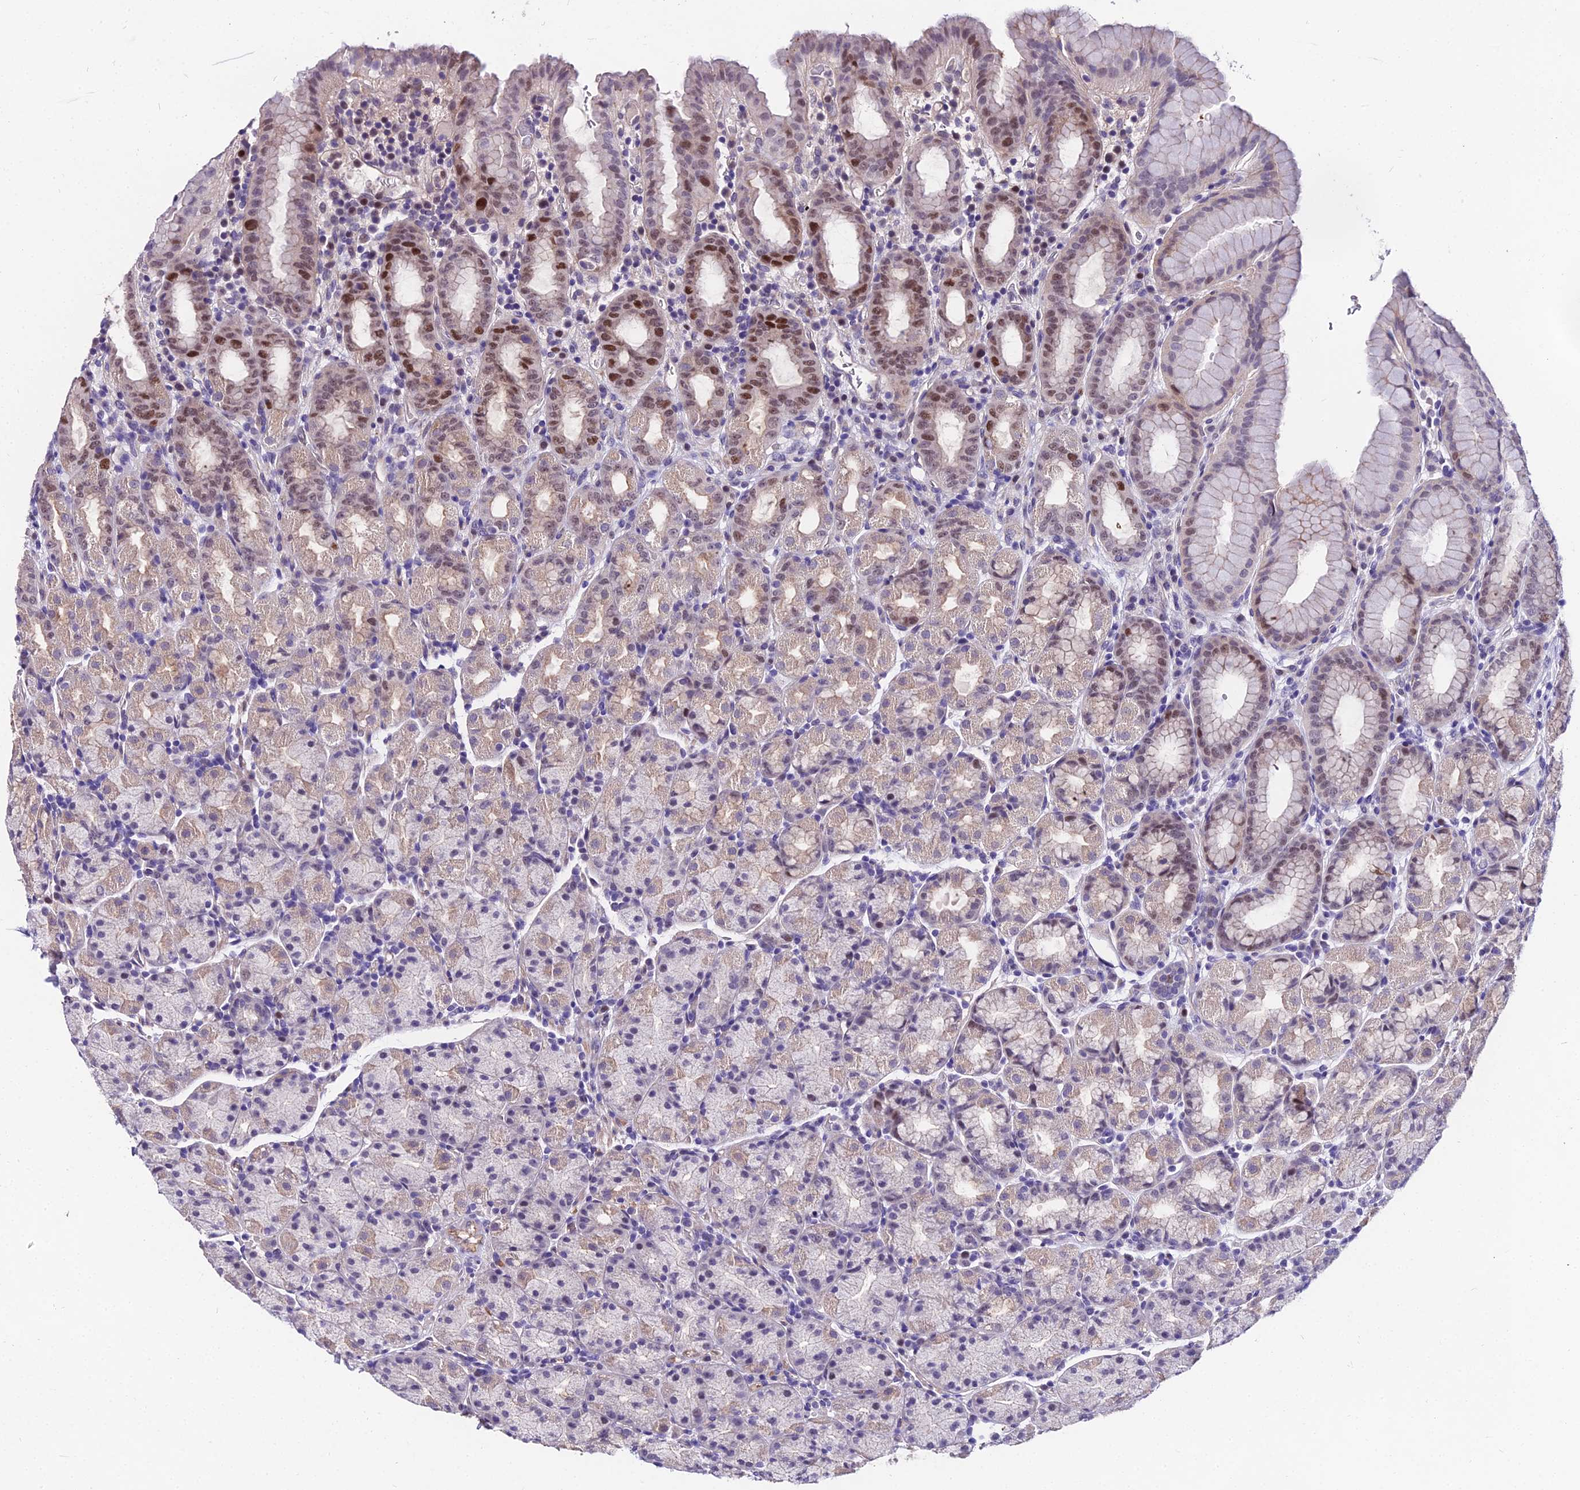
{"staining": {"intensity": "moderate", "quantity": "<25%", "location": "cytoplasmic/membranous,nuclear"}, "tissue": "stomach", "cell_type": "Glandular cells", "image_type": "normal", "snomed": [{"axis": "morphology", "description": "Normal tissue, NOS"}, {"axis": "topography", "description": "Stomach, upper"}, {"axis": "topography", "description": "Stomach, lower"}, {"axis": "topography", "description": "Small intestine"}], "caption": "A brown stain highlights moderate cytoplasmic/membranous,nuclear staining of a protein in glandular cells of benign stomach. The staining is performed using DAB brown chromogen to label protein expression. The nuclei are counter-stained blue using hematoxylin.", "gene": "TRIML2", "patient": {"sex": "male", "age": 68}}